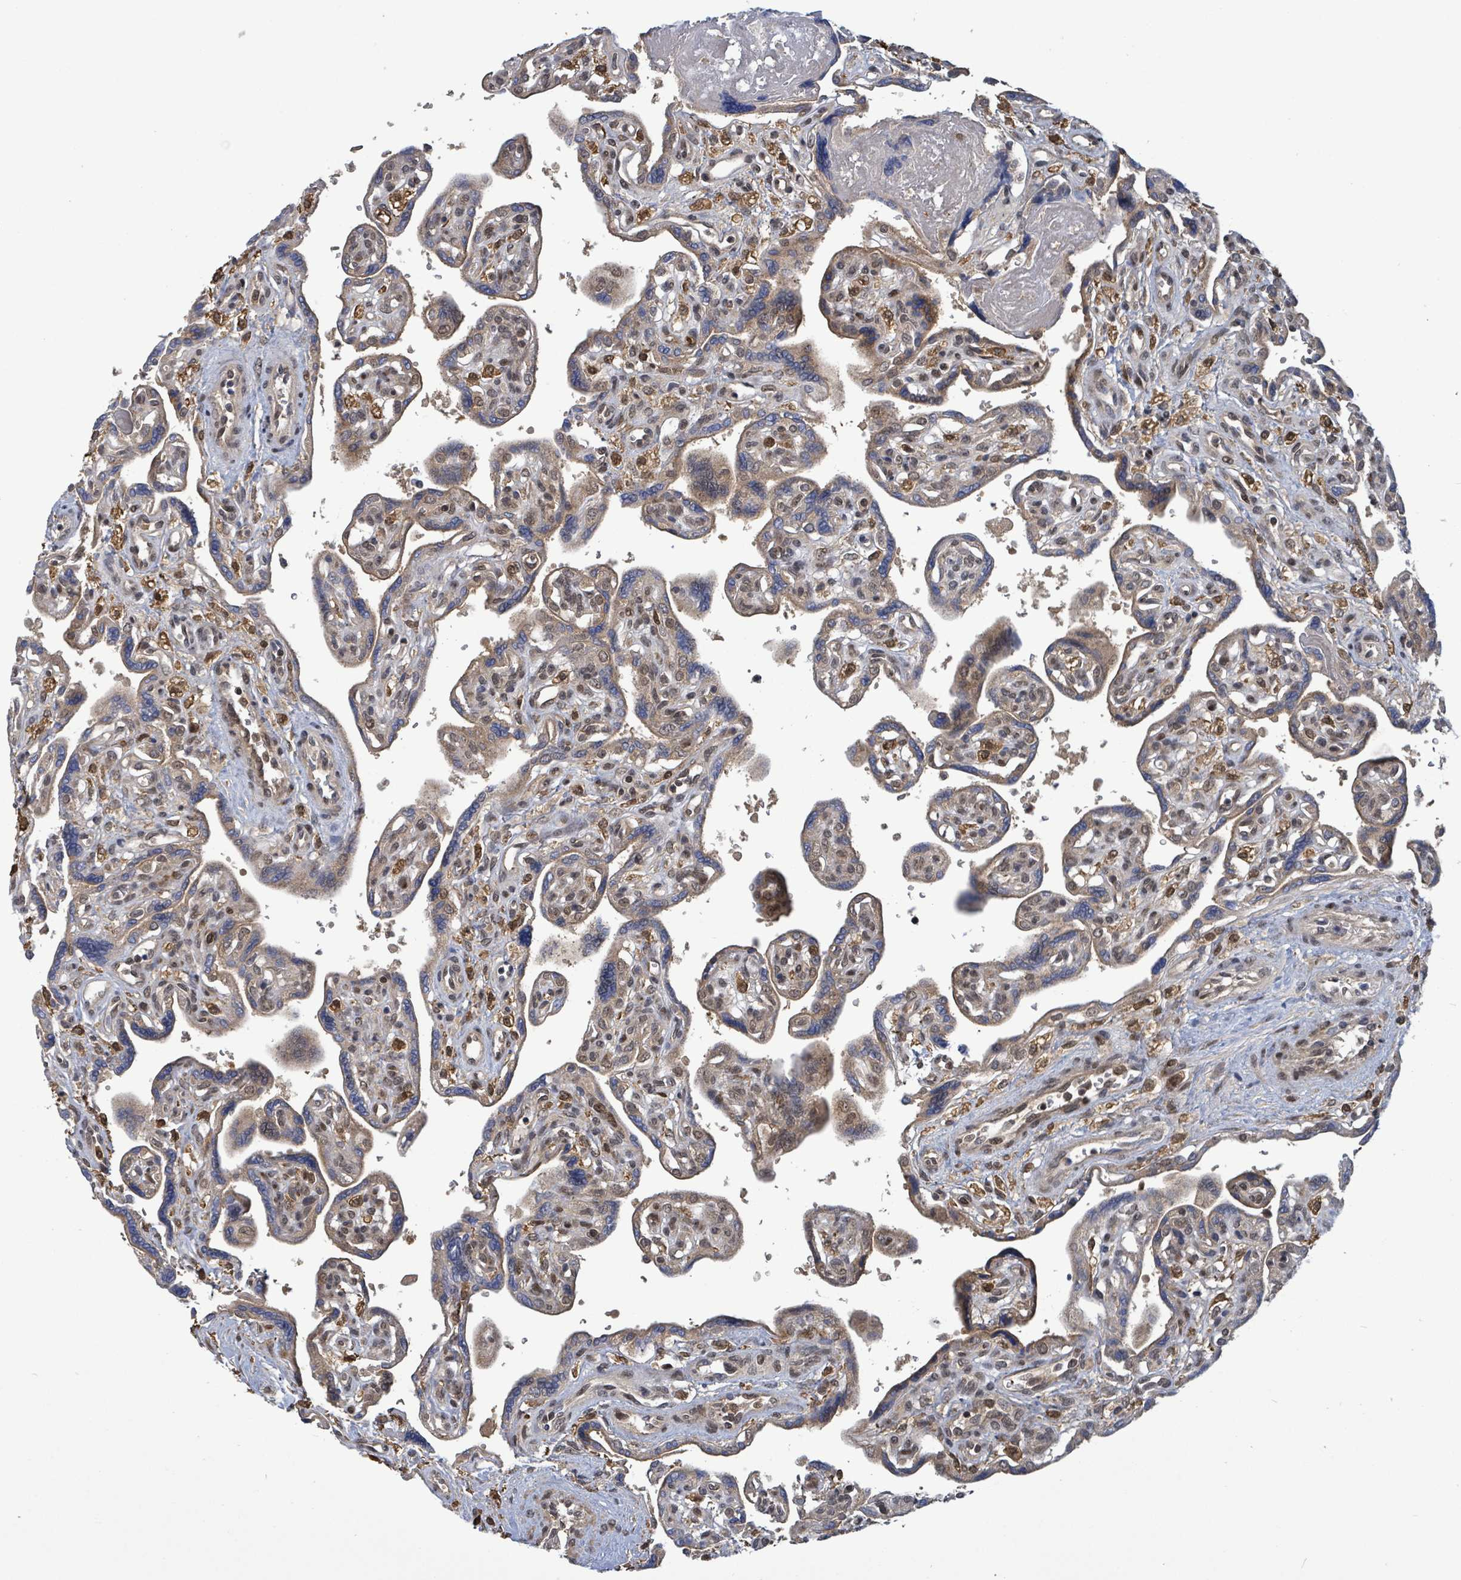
{"staining": {"intensity": "weak", "quantity": "25%-75%", "location": "cytoplasmic/membranous"}, "tissue": "placenta", "cell_type": "Trophoblastic cells", "image_type": "normal", "snomed": [{"axis": "morphology", "description": "Normal tissue, NOS"}, {"axis": "topography", "description": "Placenta"}], "caption": "DAB immunohistochemical staining of benign human placenta displays weak cytoplasmic/membranous protein expression in approximately 25%-75% of trophoblastic cells.", "gene": "FBXO6", "patient": {"sex": "female", "age": 39}}